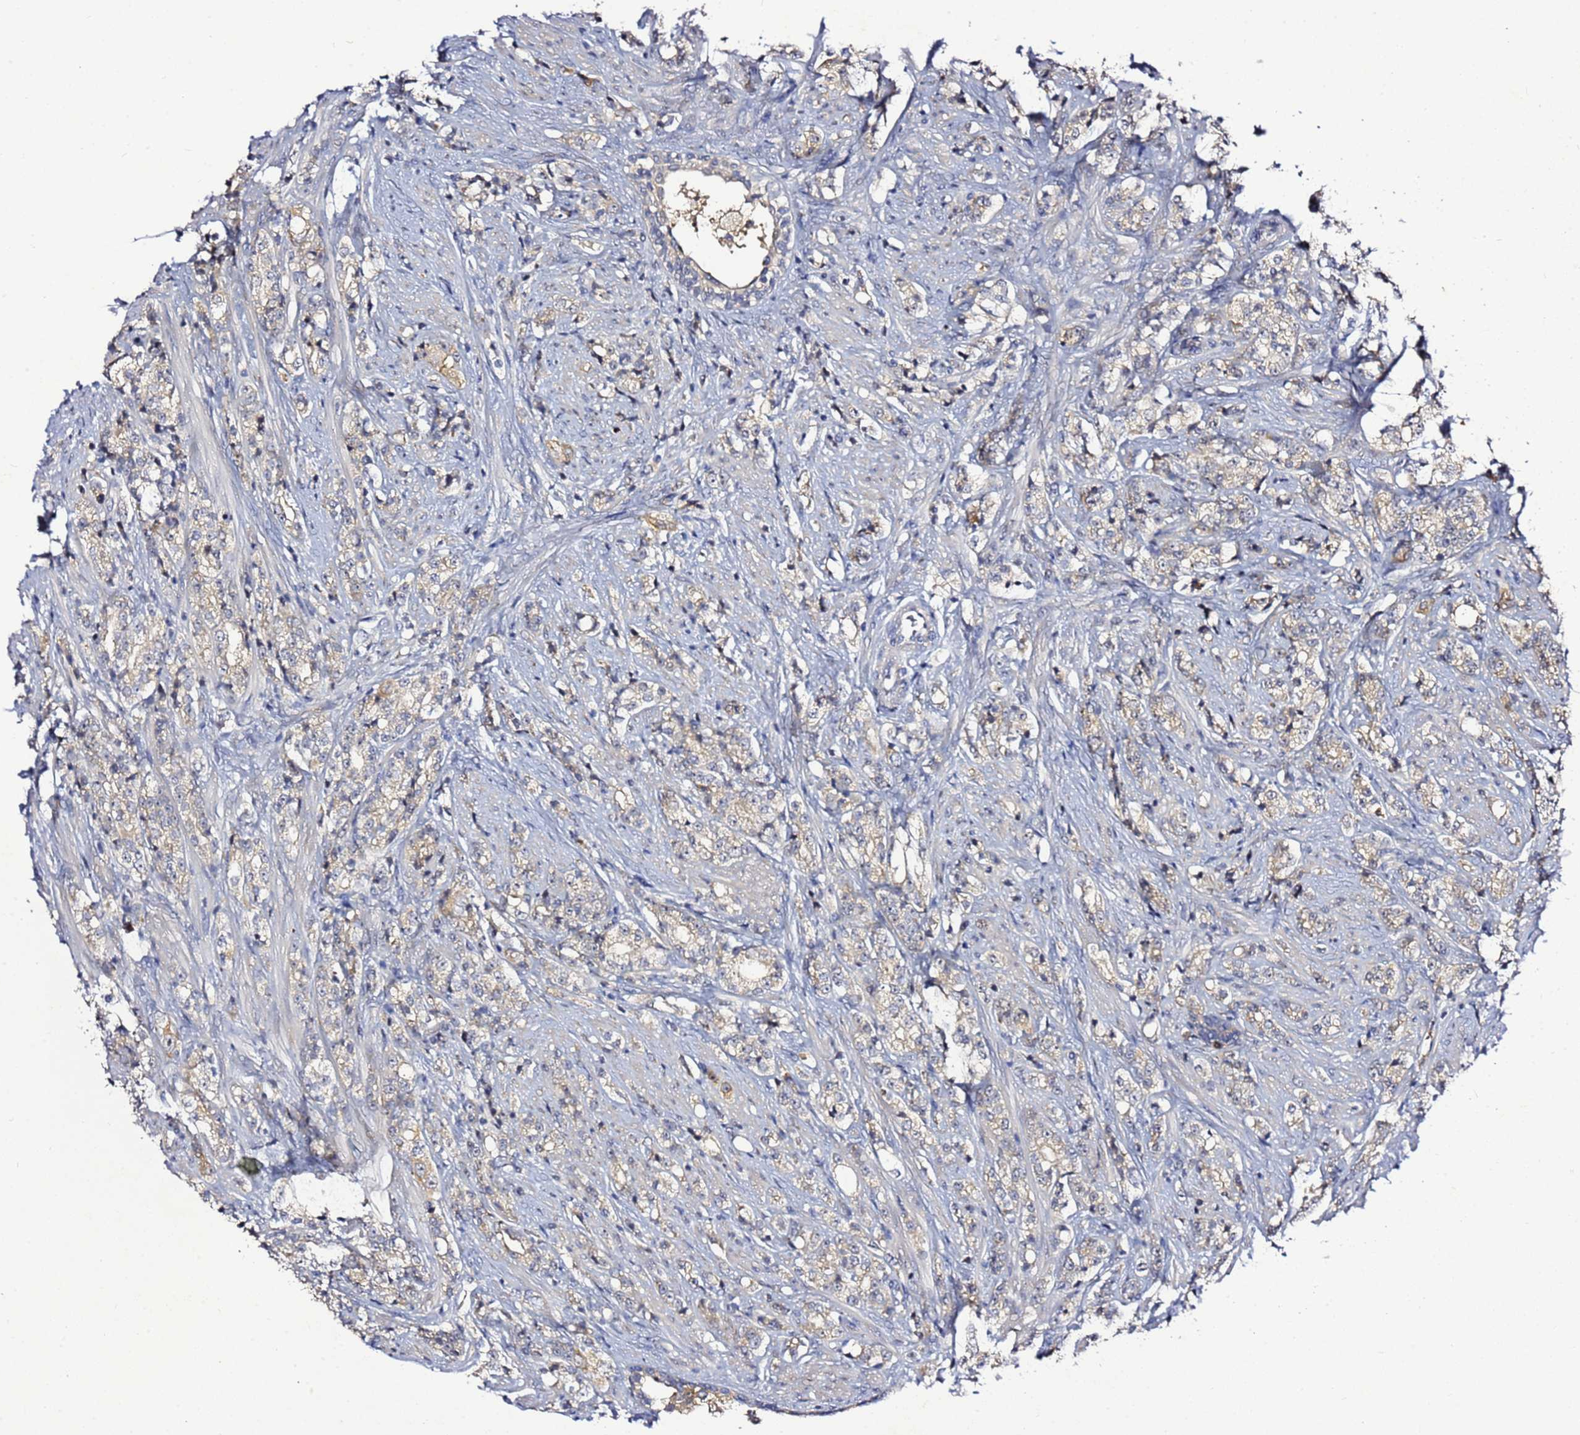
{"staining": {"intensity": "weak", "quantity": "<25%", "location": "cytoplasmic/membranous"}, "tissue": "prostate cancer", "cell_type": "Tumor cells", "image_type": "cancer", "snomed": [{"axis": "morphology", "description": "Adenocarcinoma, High grade"}, {"axis": "topography", "description": "Prostate"}], "caption": "This micrograph is of prostate cancer stained with immunohistochemistry to label a protein in brown with the nuclei are counter-stained blue. There is no staining in tumor cells. (DAB (3,3'-diaminobenzidine) immunohistochemistry with hematoxylin counter stain).", "gene": "NOL8", "patient": {"sex": "male", "age": 69}}